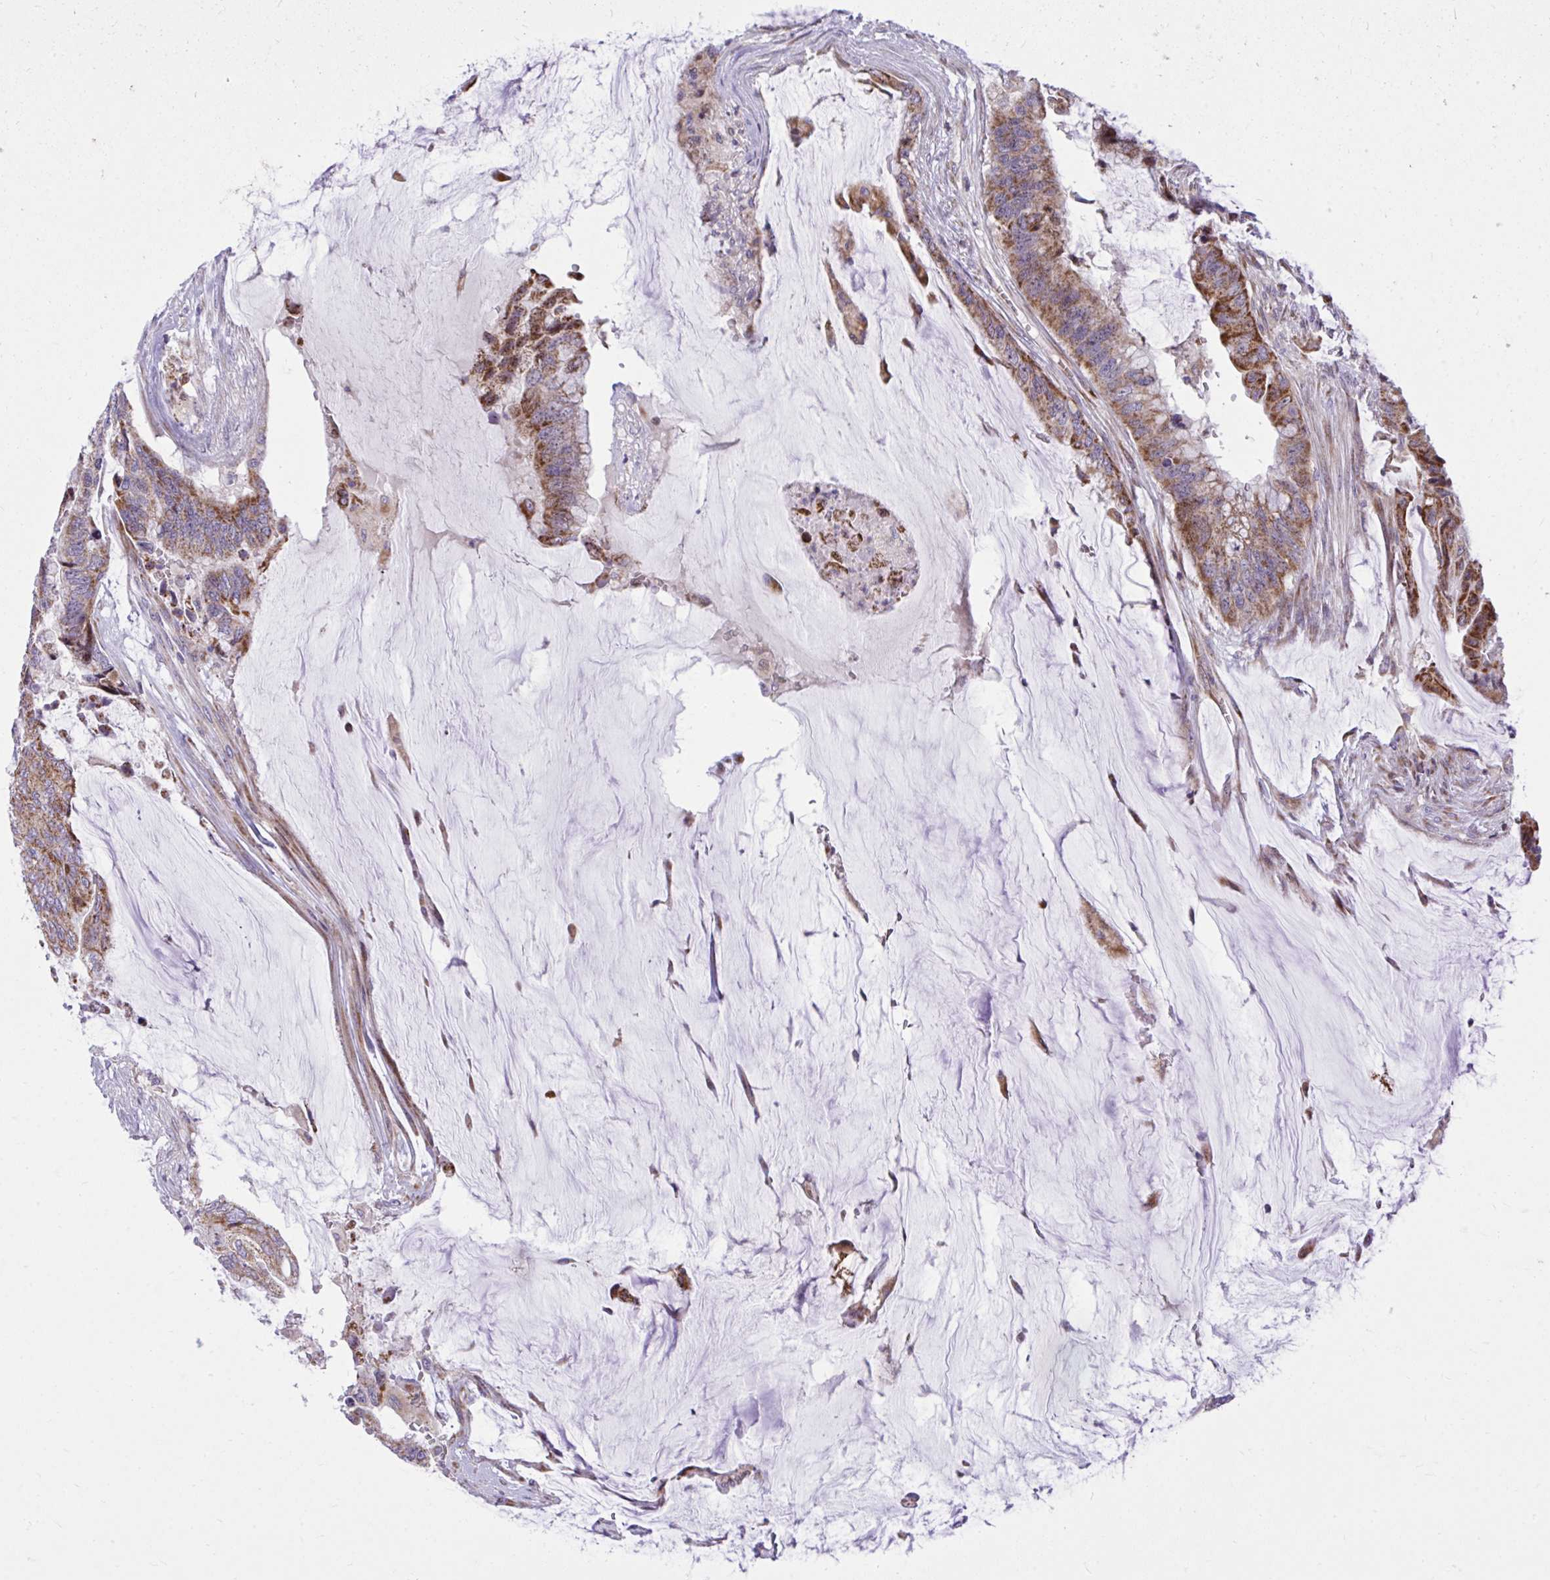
{"staining": {"intensity": "moderate", "quantity": ">75%", "location": "cytoplasmic/membranous"}, "tissue": "colorectal cancer", "cell_type": "Tumor cells", "image_type": "cancer", "snomed": [{"axis": "morphology", "description": "Adenocarcinoma, NOS"}, {"axis": "topography", "description": "Rectum"}], "caption": "The photomicrograph shows a brown stain indicating the presence of a protein in the cytoplasmic/membranous of tumor cells in colorectal adenocarcinoma.", "gene": "GPRIN3", "patient": {"sex": "female", "age": 59}}